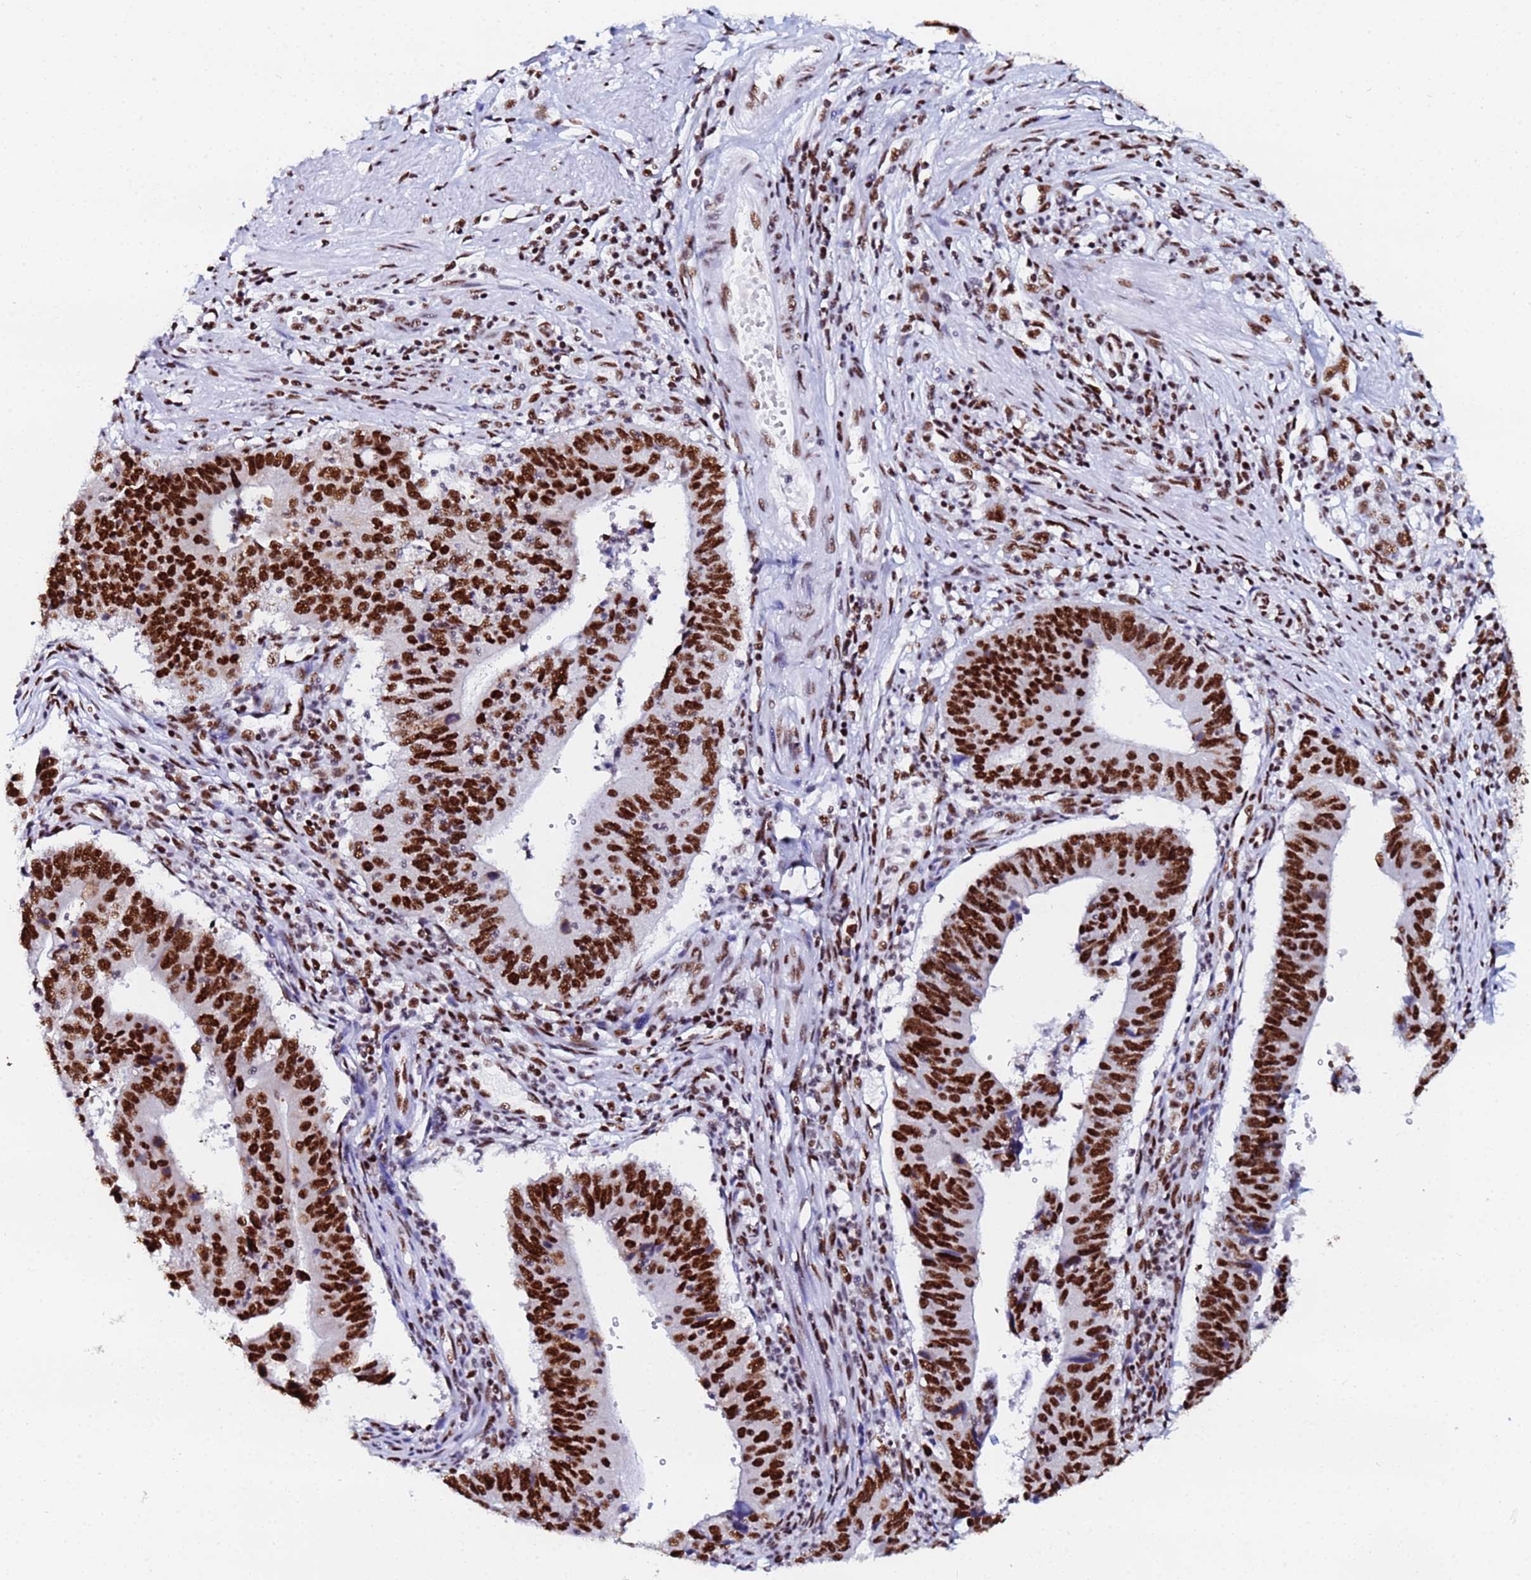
{"staining": {"intensity": "strong", "quantity": ">75%", "location": "nuclear"}, "tissue": "stomach cancer", "cell_type": "Tumor cells", "image_type": "cancer", "snomed": [{"axis": "morphology", "description": "Adenocarcinoma, NOS"}, {"axis": "topography", "description": "Stomach"}], "caption": "Stomach cancer was stained to show a protein in brown. There is high levels of strong nuclear expression in approximately >75% of tumor cells. (brown staining indicates protein expression, while blue staining denotes nuclei).", "gene": "SNRPA1", "patient": {"sex": "male", "age": 59}}